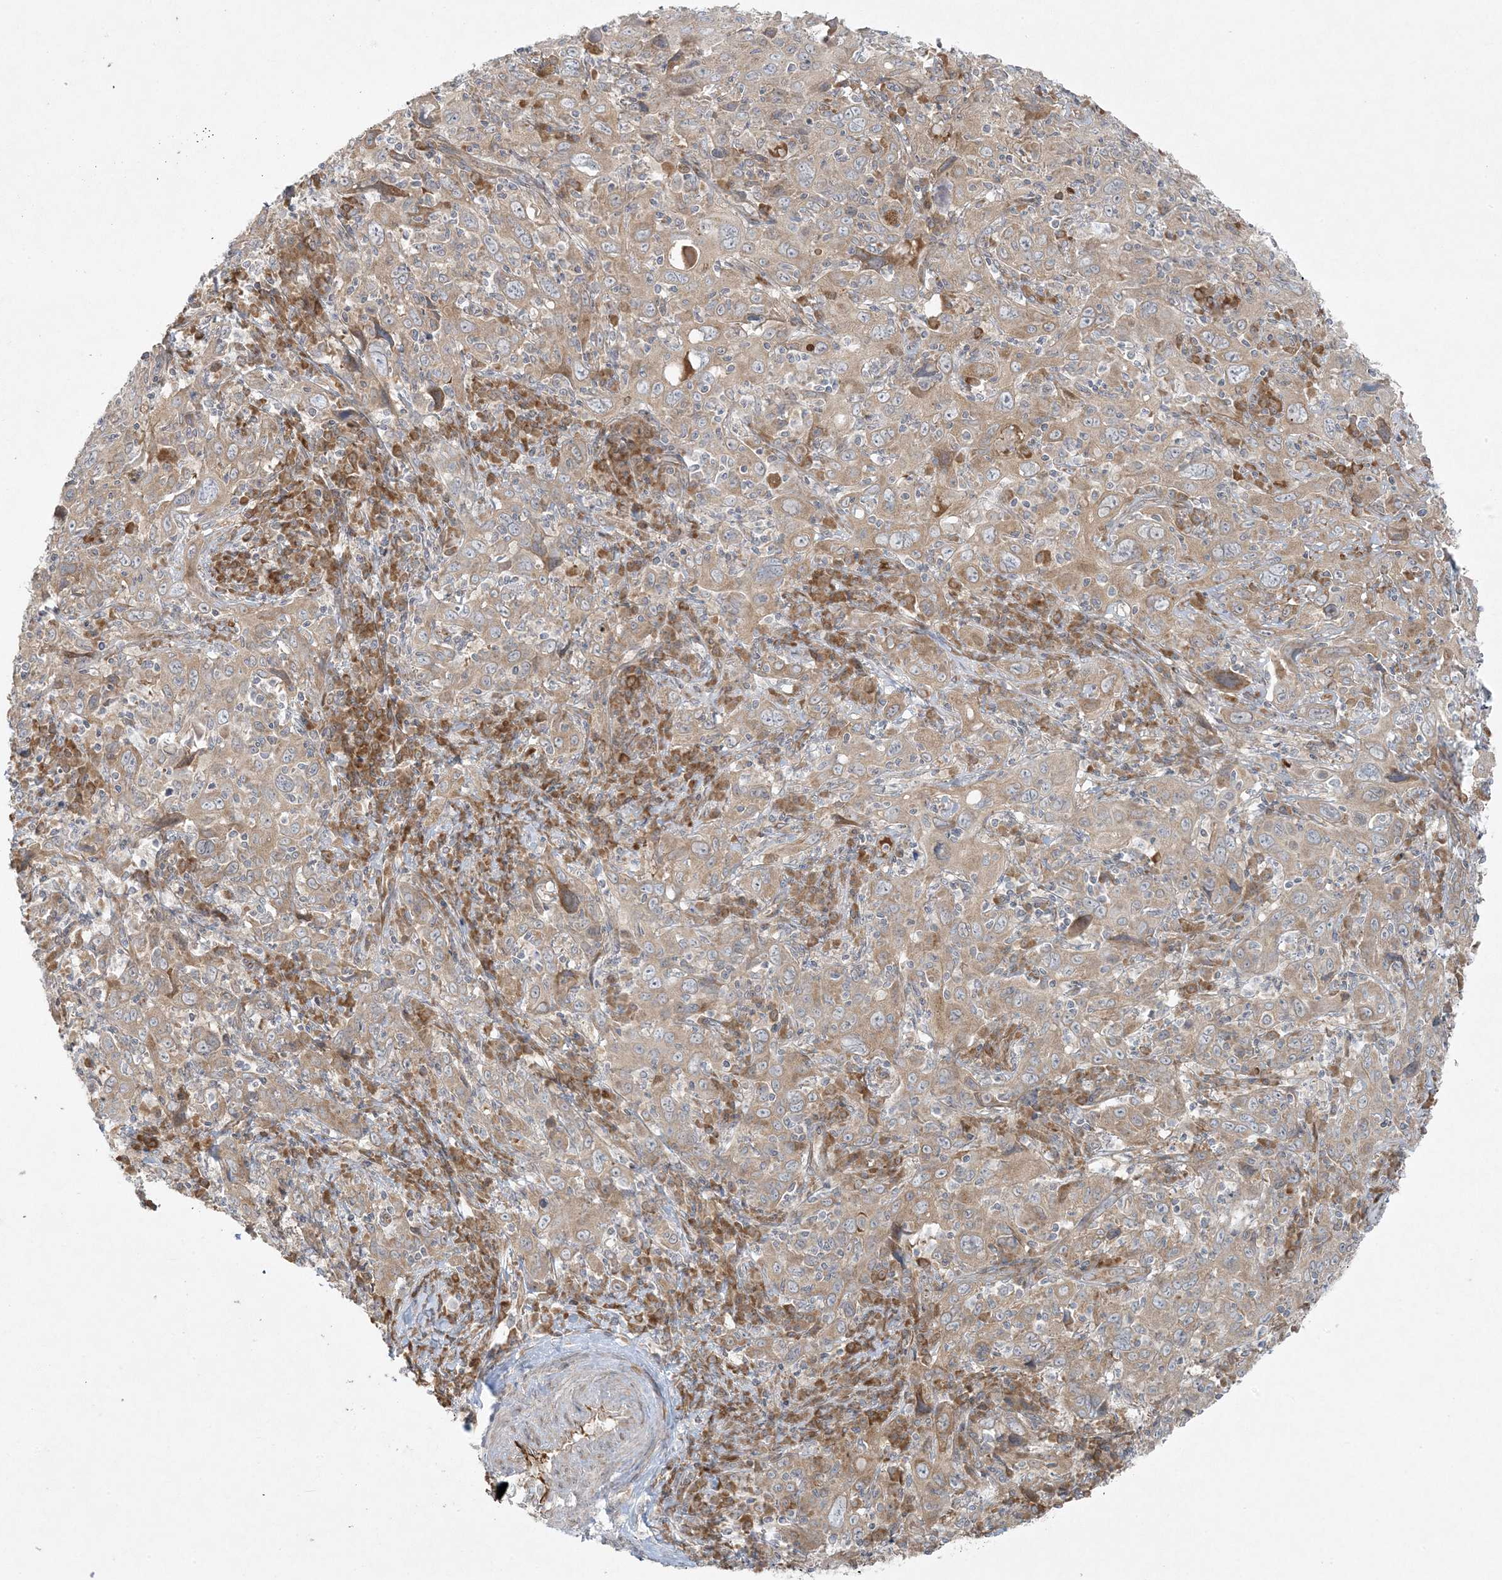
{"staining": {"intensity": "weak", "quantity": ">75%", "location": "cytoplasmic/membranous"}, "tissue": "cervical cancer", "cell_type": "Tumor cells", "image_type": "cancer", "snomed": [{"axis": "morphology", "description": "Squamous cell carcinoma, NOS"}, {"axis": "topography", "description": "Cervix"}], "caption": "Immunohistochemistry (DAB (3,3'-diaminobenzidine)) staining of human cervical cancer (squamous cell carcinoma) demonstrates weak cytoplasmic/membranous protein staining in about >75% of tumor cells.", "gene": "ZNF263", "patient": {"sex": "female", "age": 46}}